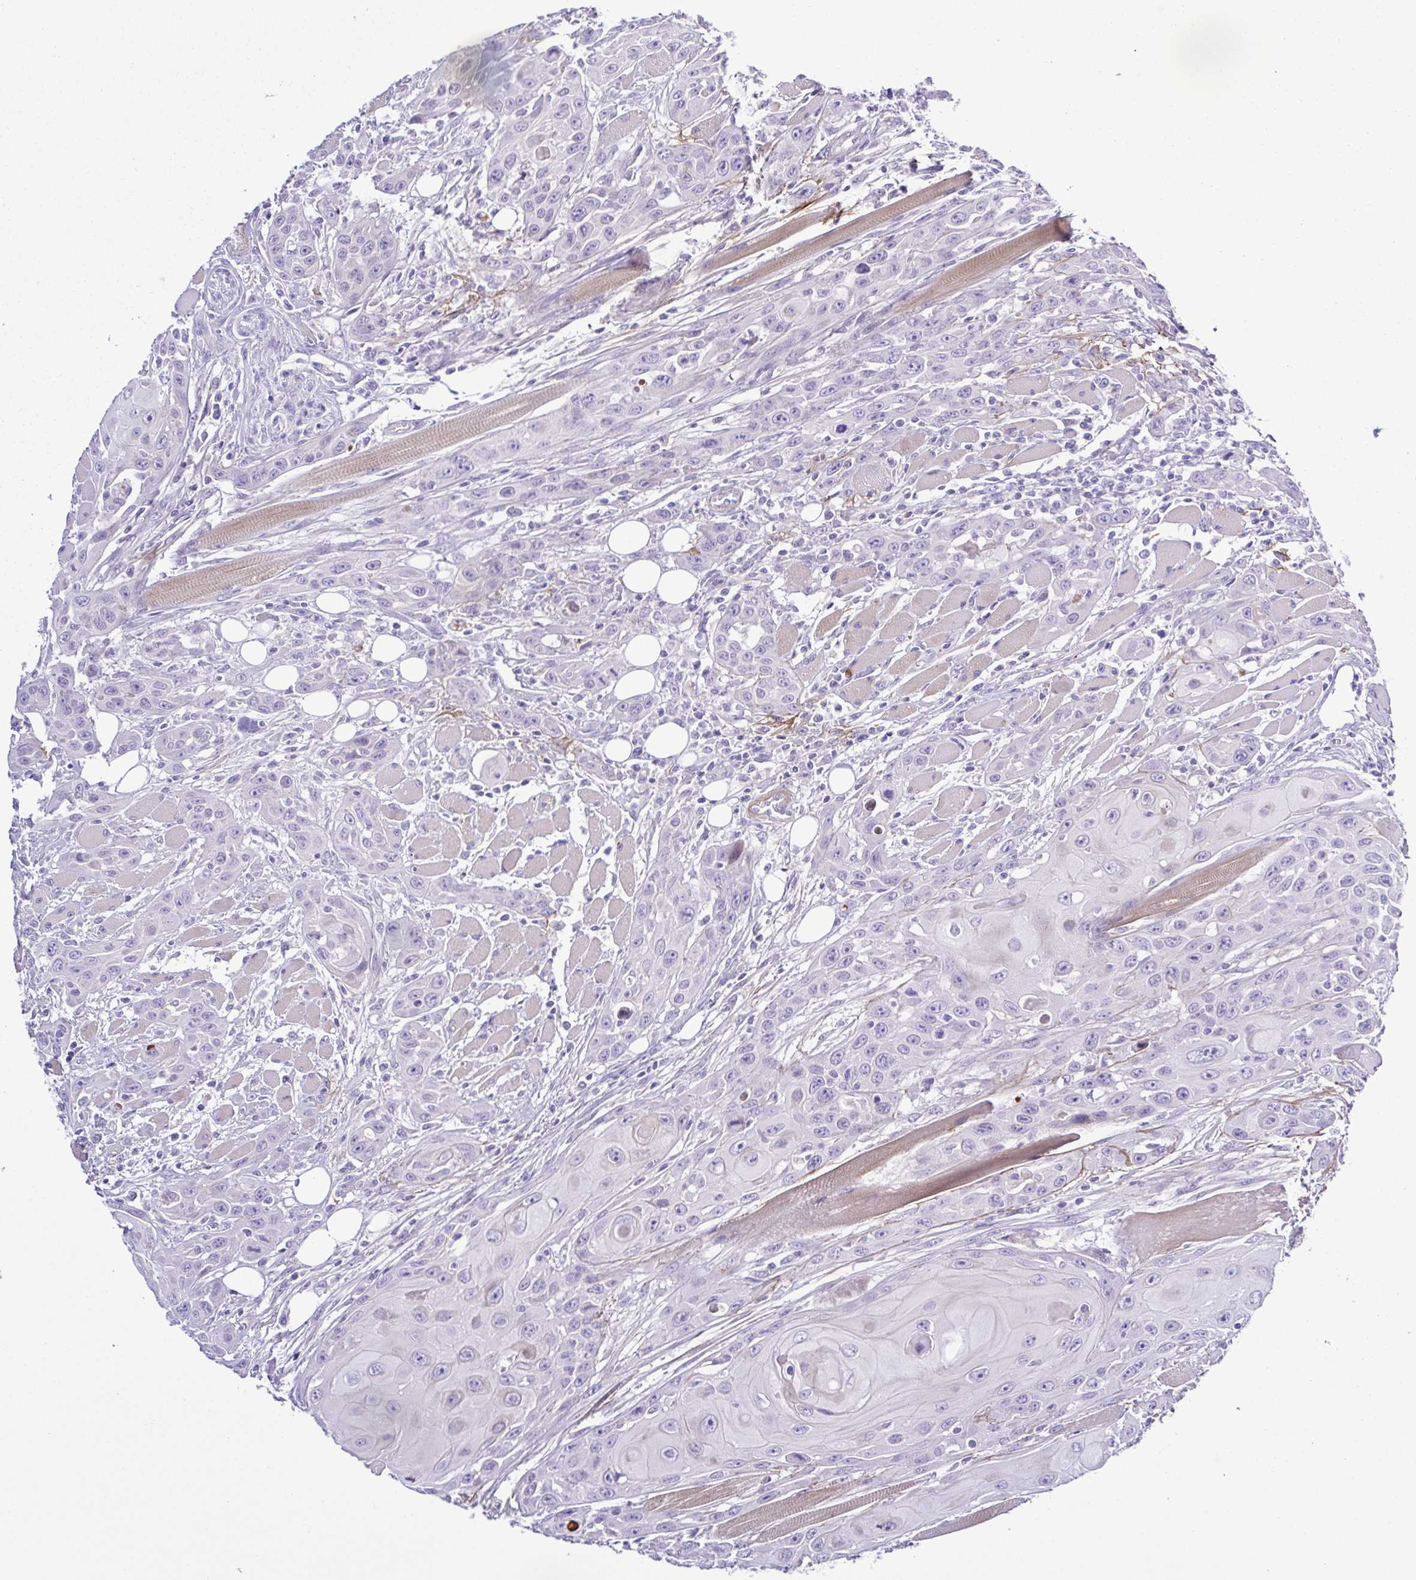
{"staining": {"intensity": "negative", "quantity": "none", "location": "none"}, "tissue": "head and neck cancer", "cell_type": "Tumor cells", "image_type": "cancer", "snomed": [{"axis": "morphology", "description": "Squamous cell carcinoma, NOS"}, {"axis": "topography", "description": "Head-Neck"}], "caption": "An immunohistochemistry (IHC) micrograph of squamous cell carcinoma (head and neck) is shown. There is no staining in tumor cells of squamous cell carcinoma (head and neck).", "gene": "GABBR2", "patient": {"sex": "female", "age": 80}}